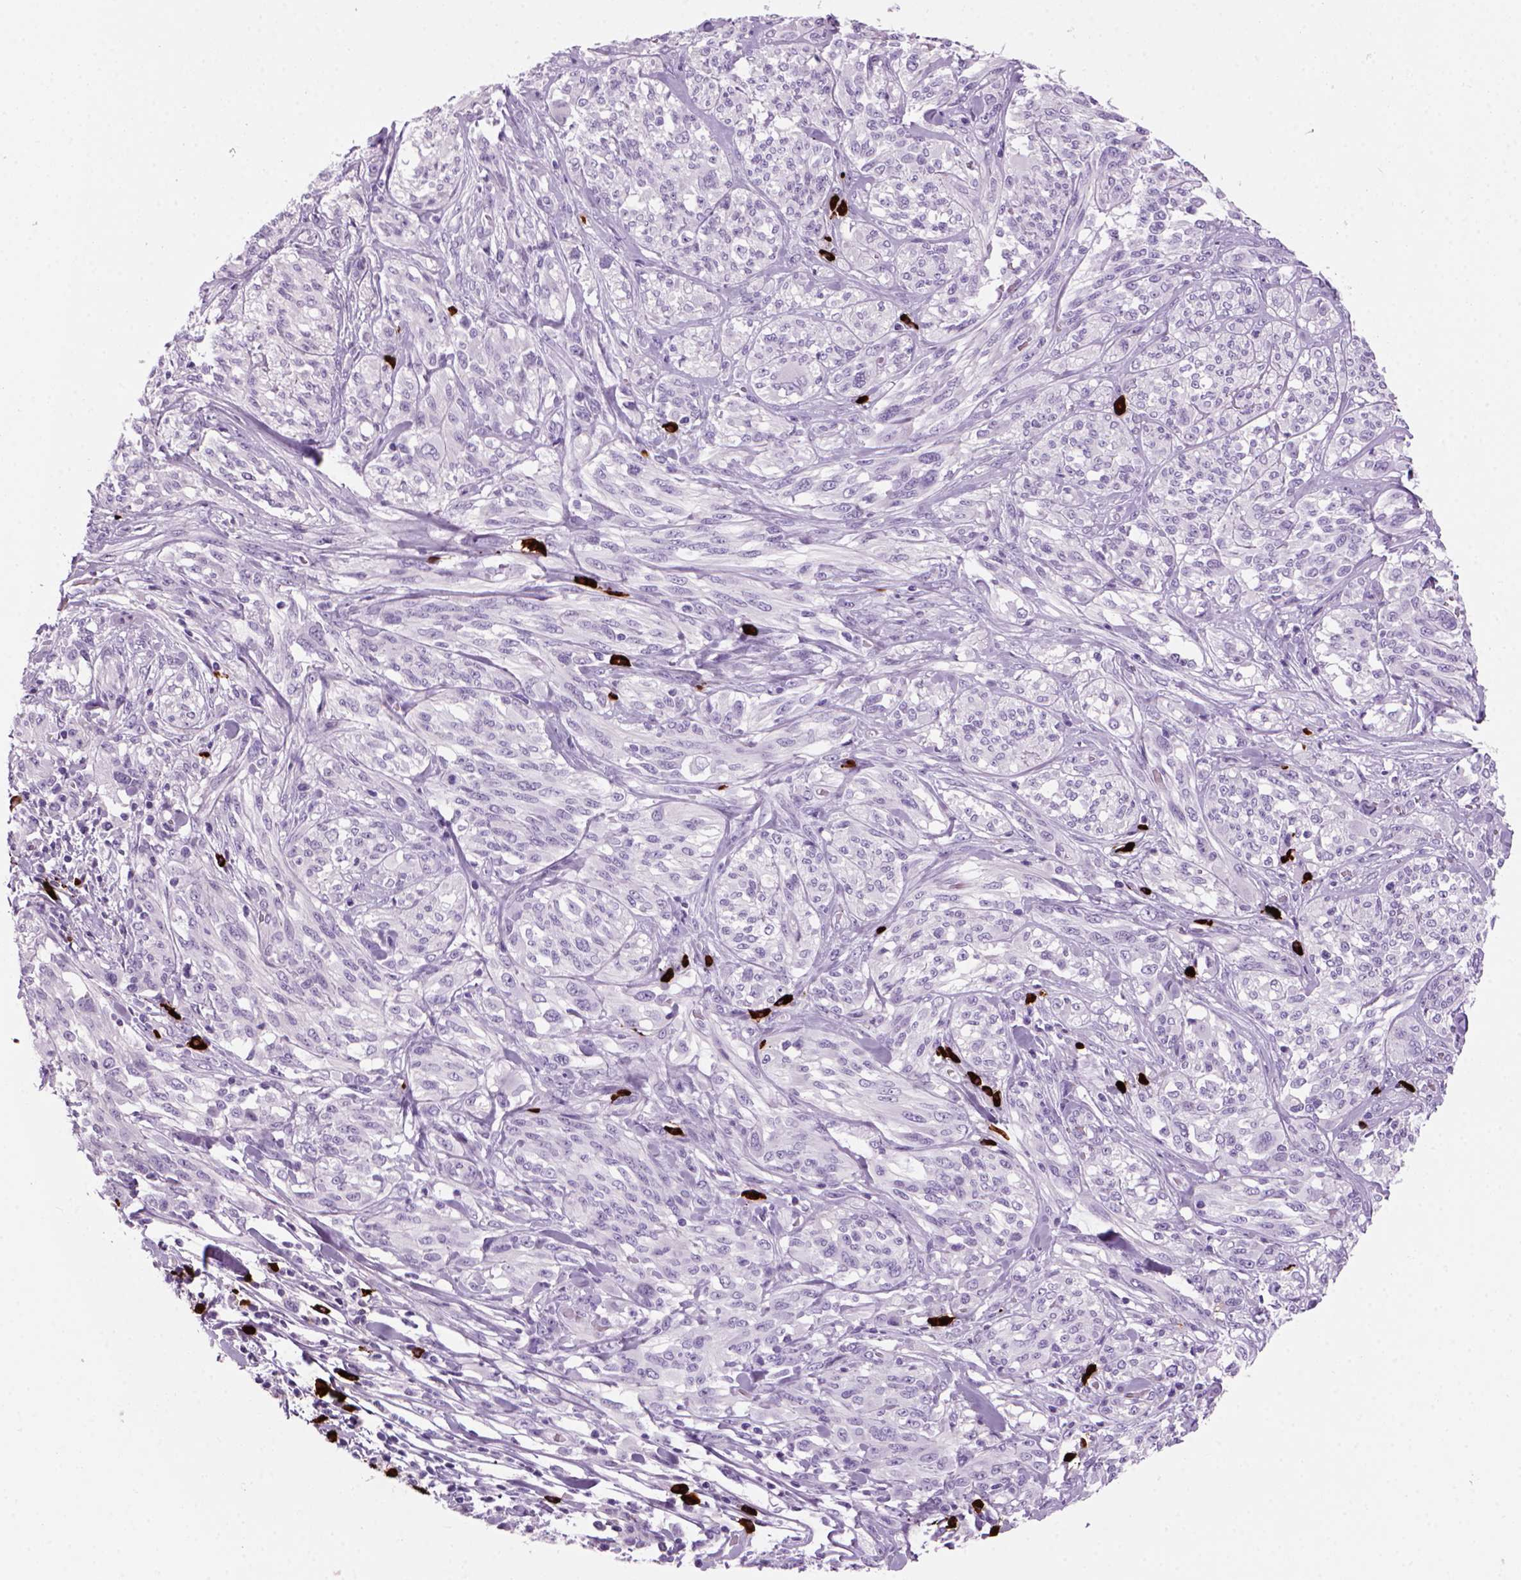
{"staining": {"intensity": "negative", "quantity": "none", "location": "none"}, "tissue": "melanoma", "cell_type": "Tumor cells", "image_type": "cancer", "snomed": [{"axis": "morphology", "description": "Malignant melanoma, NOS"}, {"axis": "topography", "description": "Skin"}], "caption": "A micrograph of malignant melanoma stained for a protein exhibits no brown staining in tumor cells.", "gene": "MZB1", "patient": {"sex": "female", "age": 91}}